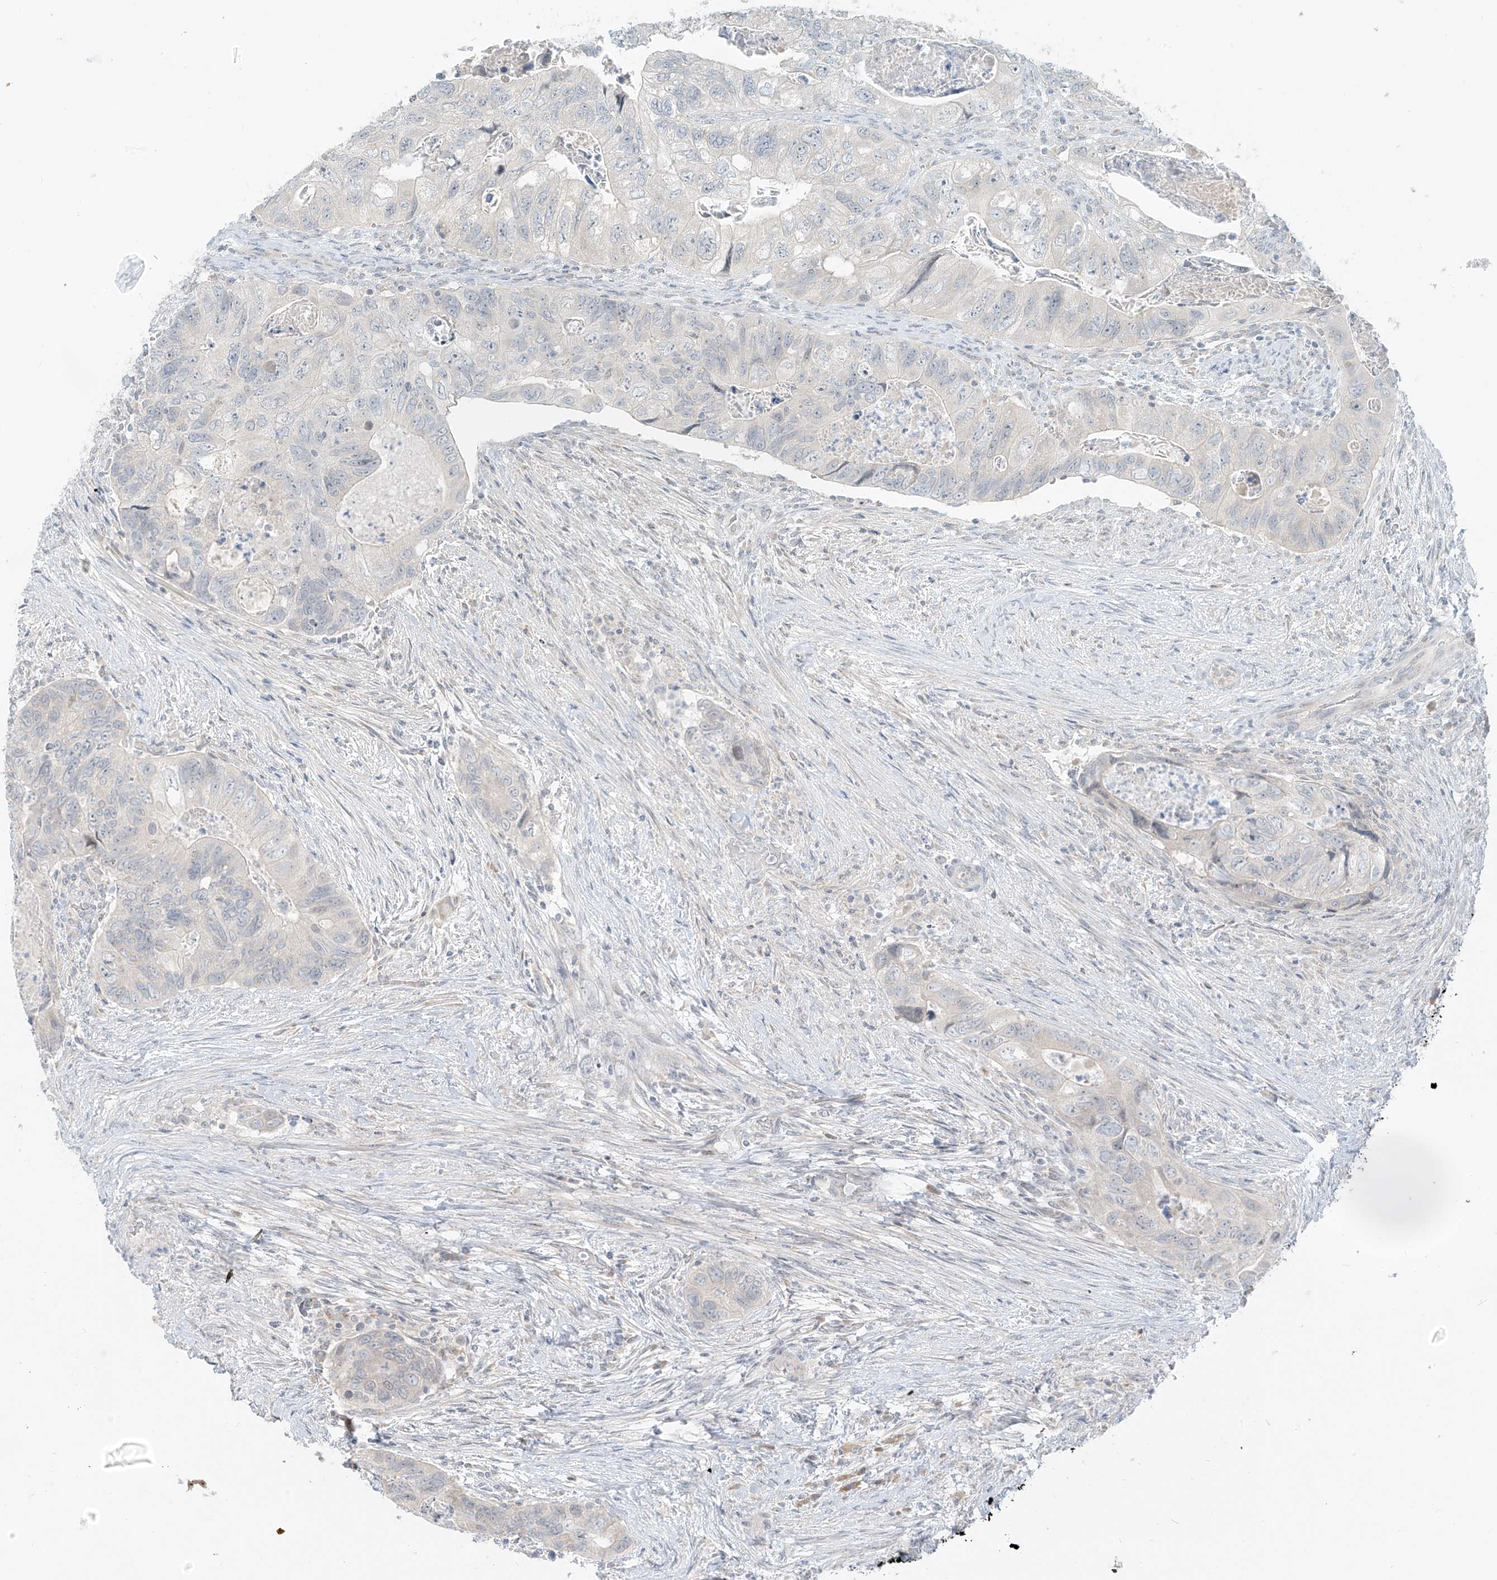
{"staining": {"intensity": "negative", "quantity": "none", "location": "none"}, "tissue": "colorectal cancer", "cell_type": "Tumor cells", "image_type": "cancer", "snomed": [{"axis": "morphology", "description": "Adenocarcinoma, NOS"}, {"axis": "topography", "description": "Rectum"}], "caption": "Human colorectal adenocarcinoma stained for a protein using immunohistochemistry (IHC) shows no positivity in tumor cells.", "gene": "C2orf42", "patient": {"sex": "male", "age": 63}}